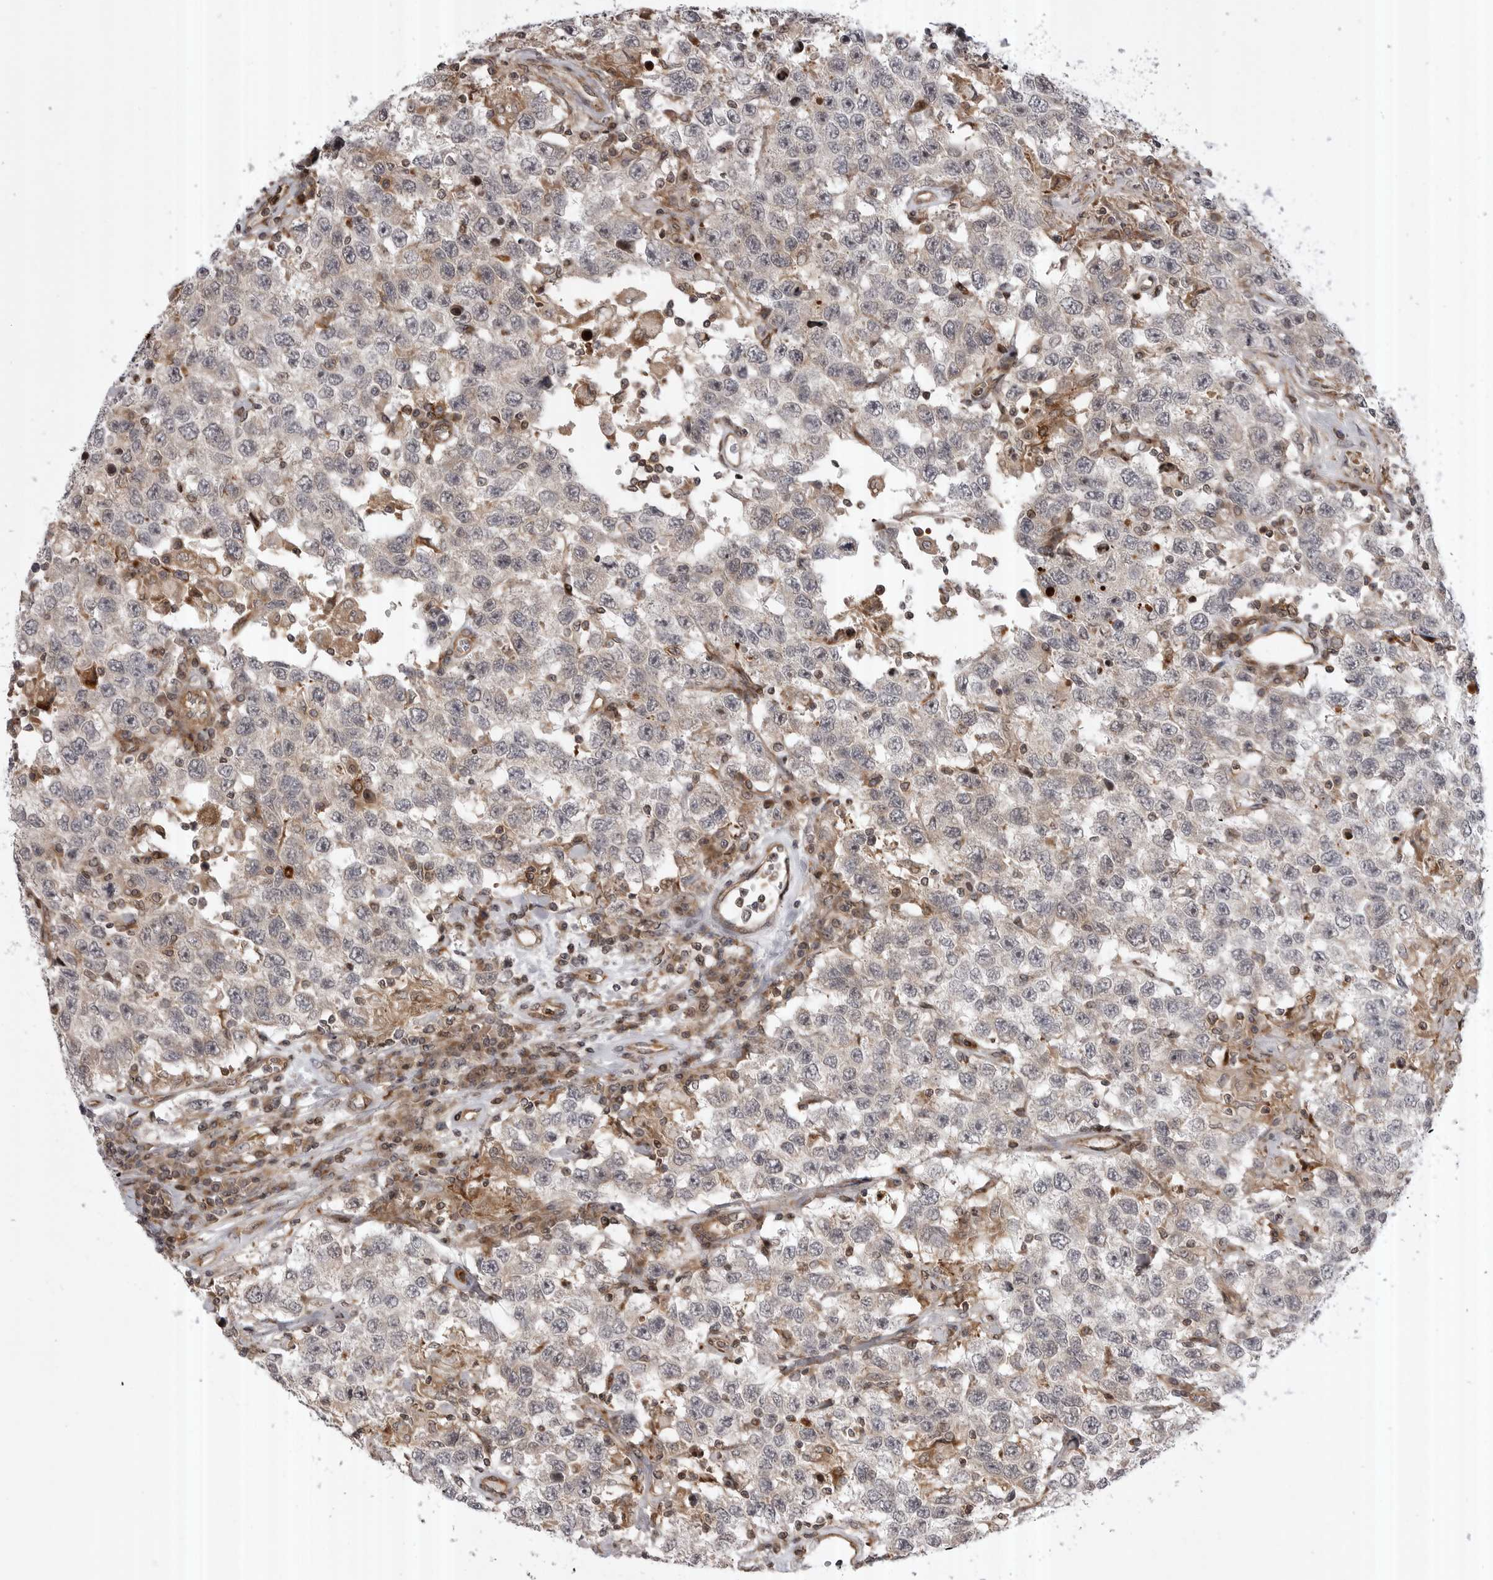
{"staining": {"intensity": "weak", "quantity": "<25%", "location": "cytoplasmic/membranous"}, "tissue": "testis cancer", "cell_type": "Tumor cells", "image_type": "cancer", "snomed": [{"axis": "morphology", "description": "Seminoma, NOS"}, {"axis": "topography", "description": "Testis"}], "caption": "This is a micrograph of immunohistochemistry staining of testis cancer, which shows no positivity in tumor cells.", "gene": "ABL1", "patient": {"sex": "male", "age": 41}}